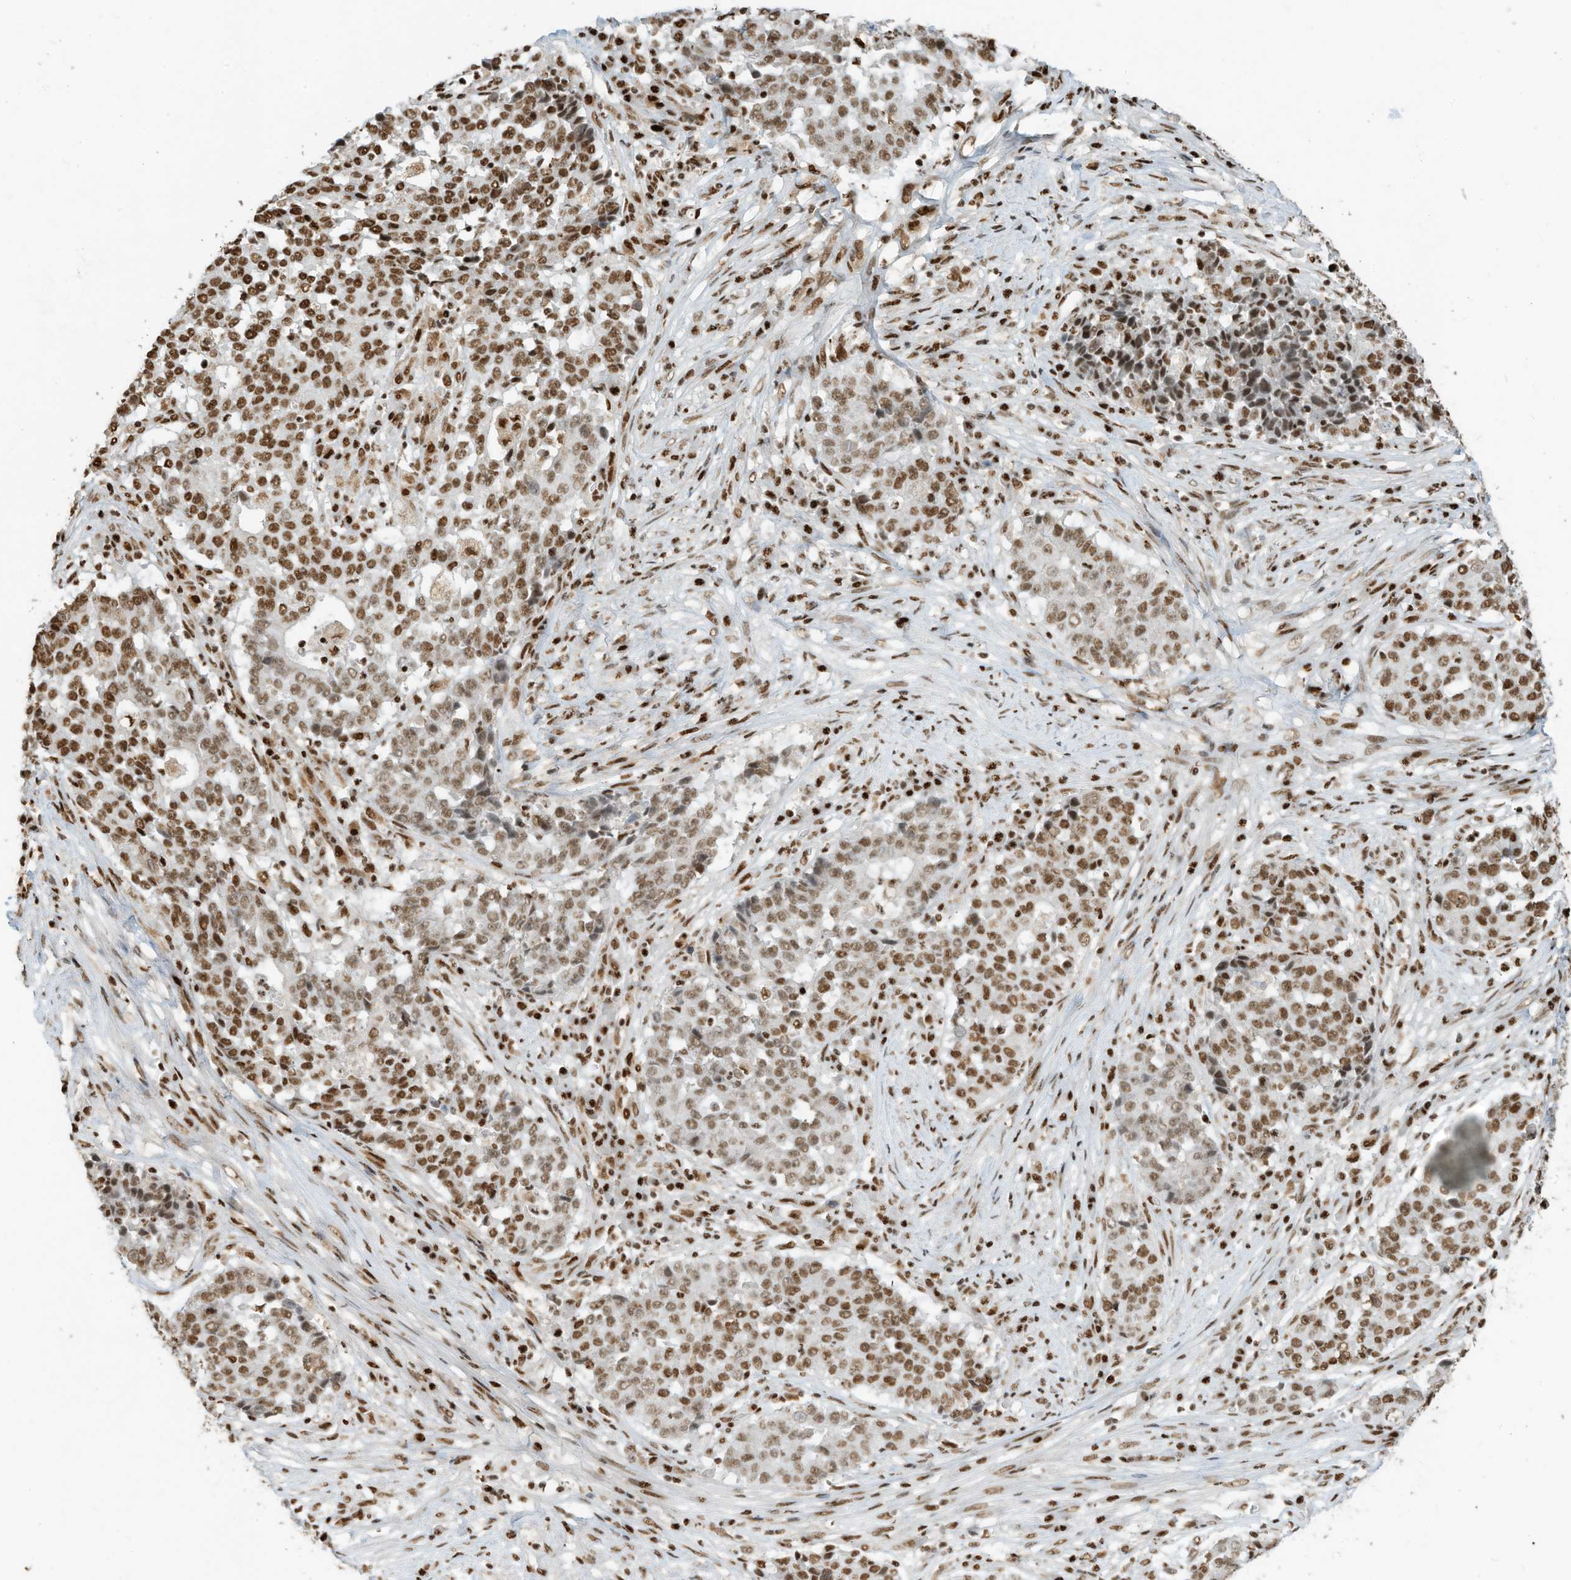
{"staining": {"intensity": "moderate", "quantity": ">75%", "location": "nuclear"}, "tissue": "stomach cancer", "cell_type": "Tumor cells", "image_type": "cancer", "snomed": [{"axis": "morphology", "description": "Adenocarcinoma, NOS"}, {"axis": "topography", "description": "Stomach"}], "caption": "DAB (3,3'-diaminobenzidine) immunohistochemical staining of stomach adenocarcinoma shows moderate nuclear protein expression in about >75% of tumor cells. The staining was performed using DAB (3,3'-diaminobenzidine), with brown indicating positive protein expression. Nuclei are stained blue with hematoxylin.", "gene": "SAMD15", "patient": {"sex": "male", "age": 59}}